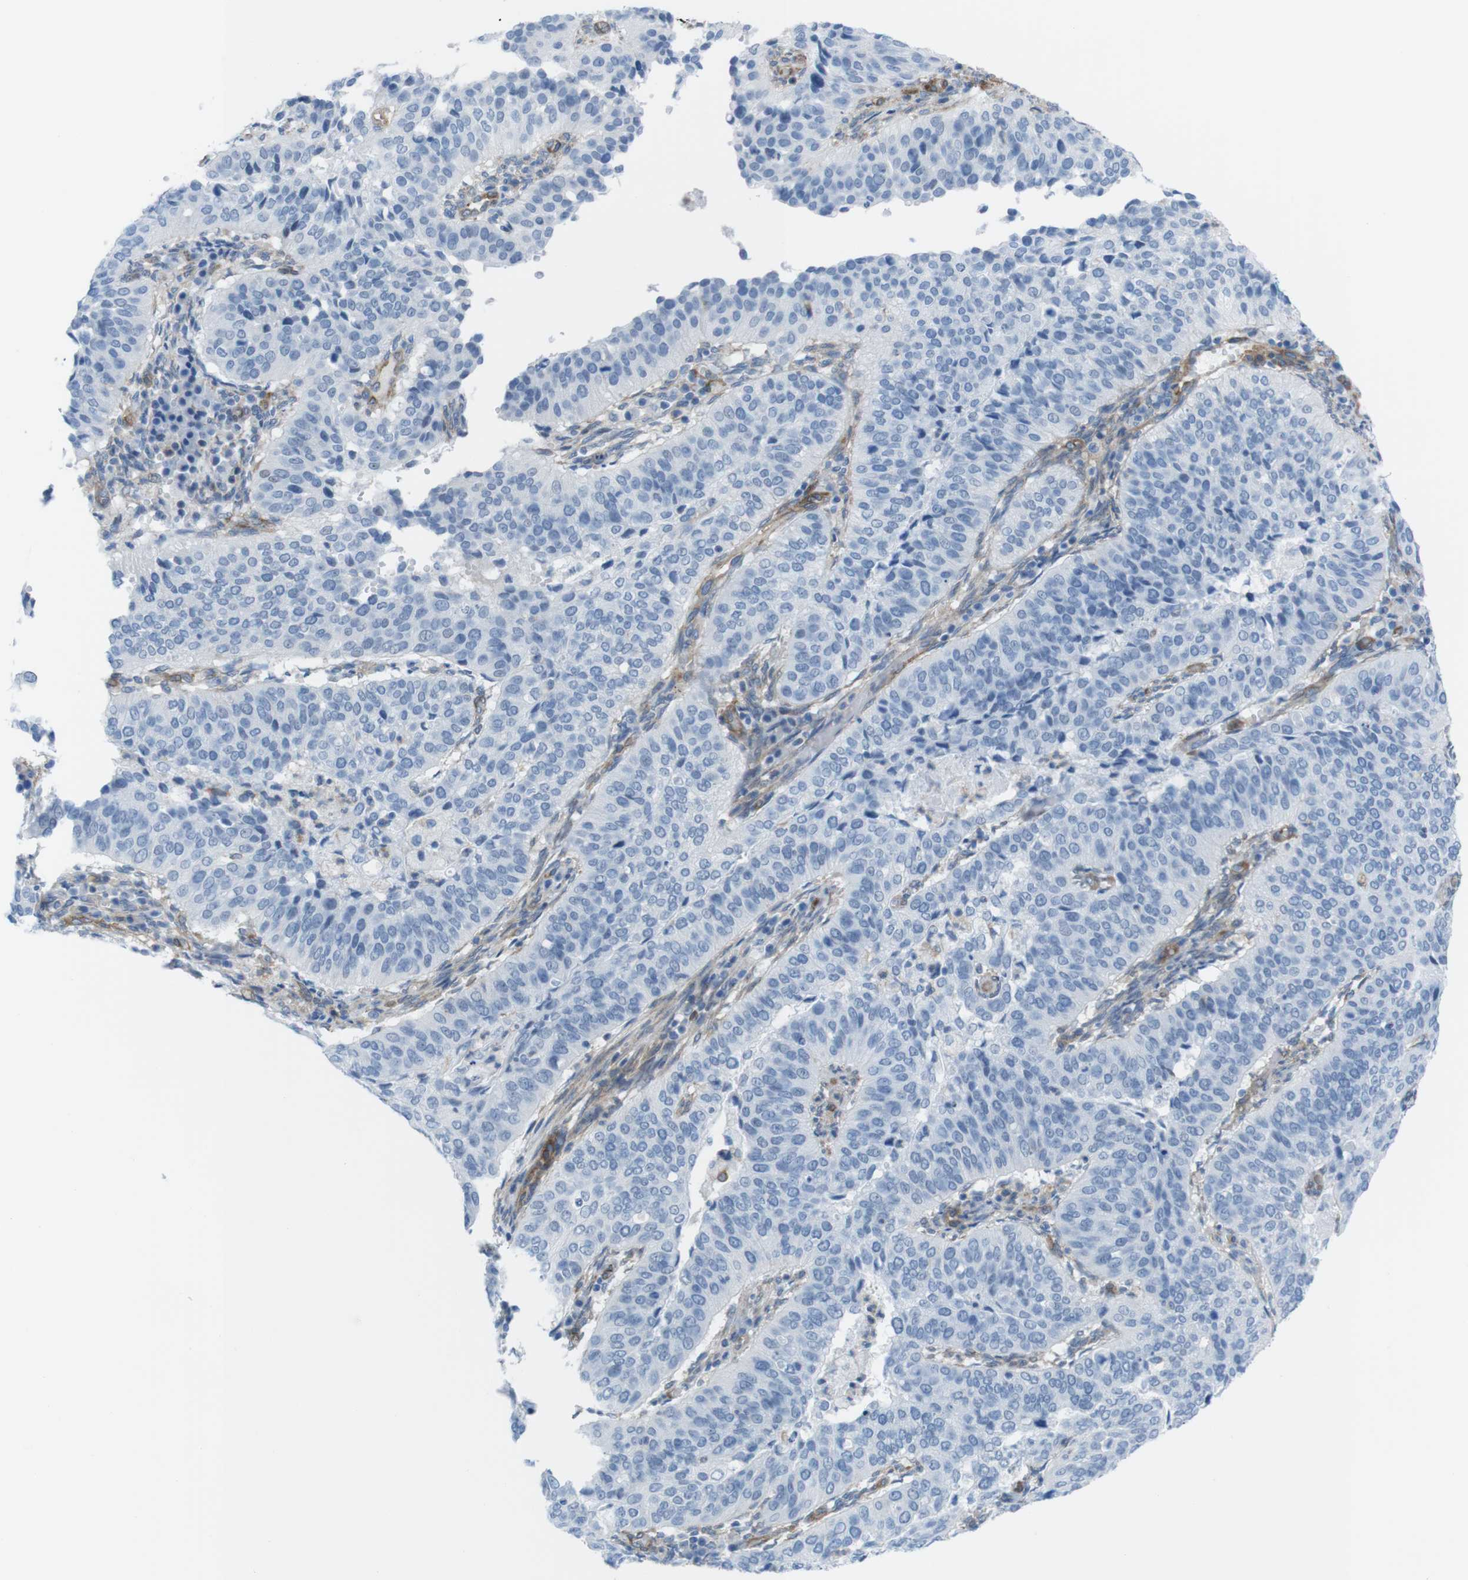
{"staining": {"intensity": "negative", "quantity": "none", "location": "none"}, "tissue": "cervical cancer", "cell_type": "Tumor cells", "image_type": "cancer", "snomed": [{"axis": "morphology", "description": "Normal tissue, NOS"}, {"axis": "morphology", "description": "Squamous cell carcinoma, NOS"}, {"axis": "topography", "description": "Cervix"}], "caption": "Tumor cells show no significant expression in cervical squamous cell carcinoma.", "gene": "DIAPH2", "patient": {"sex": "female", "age": 39}}